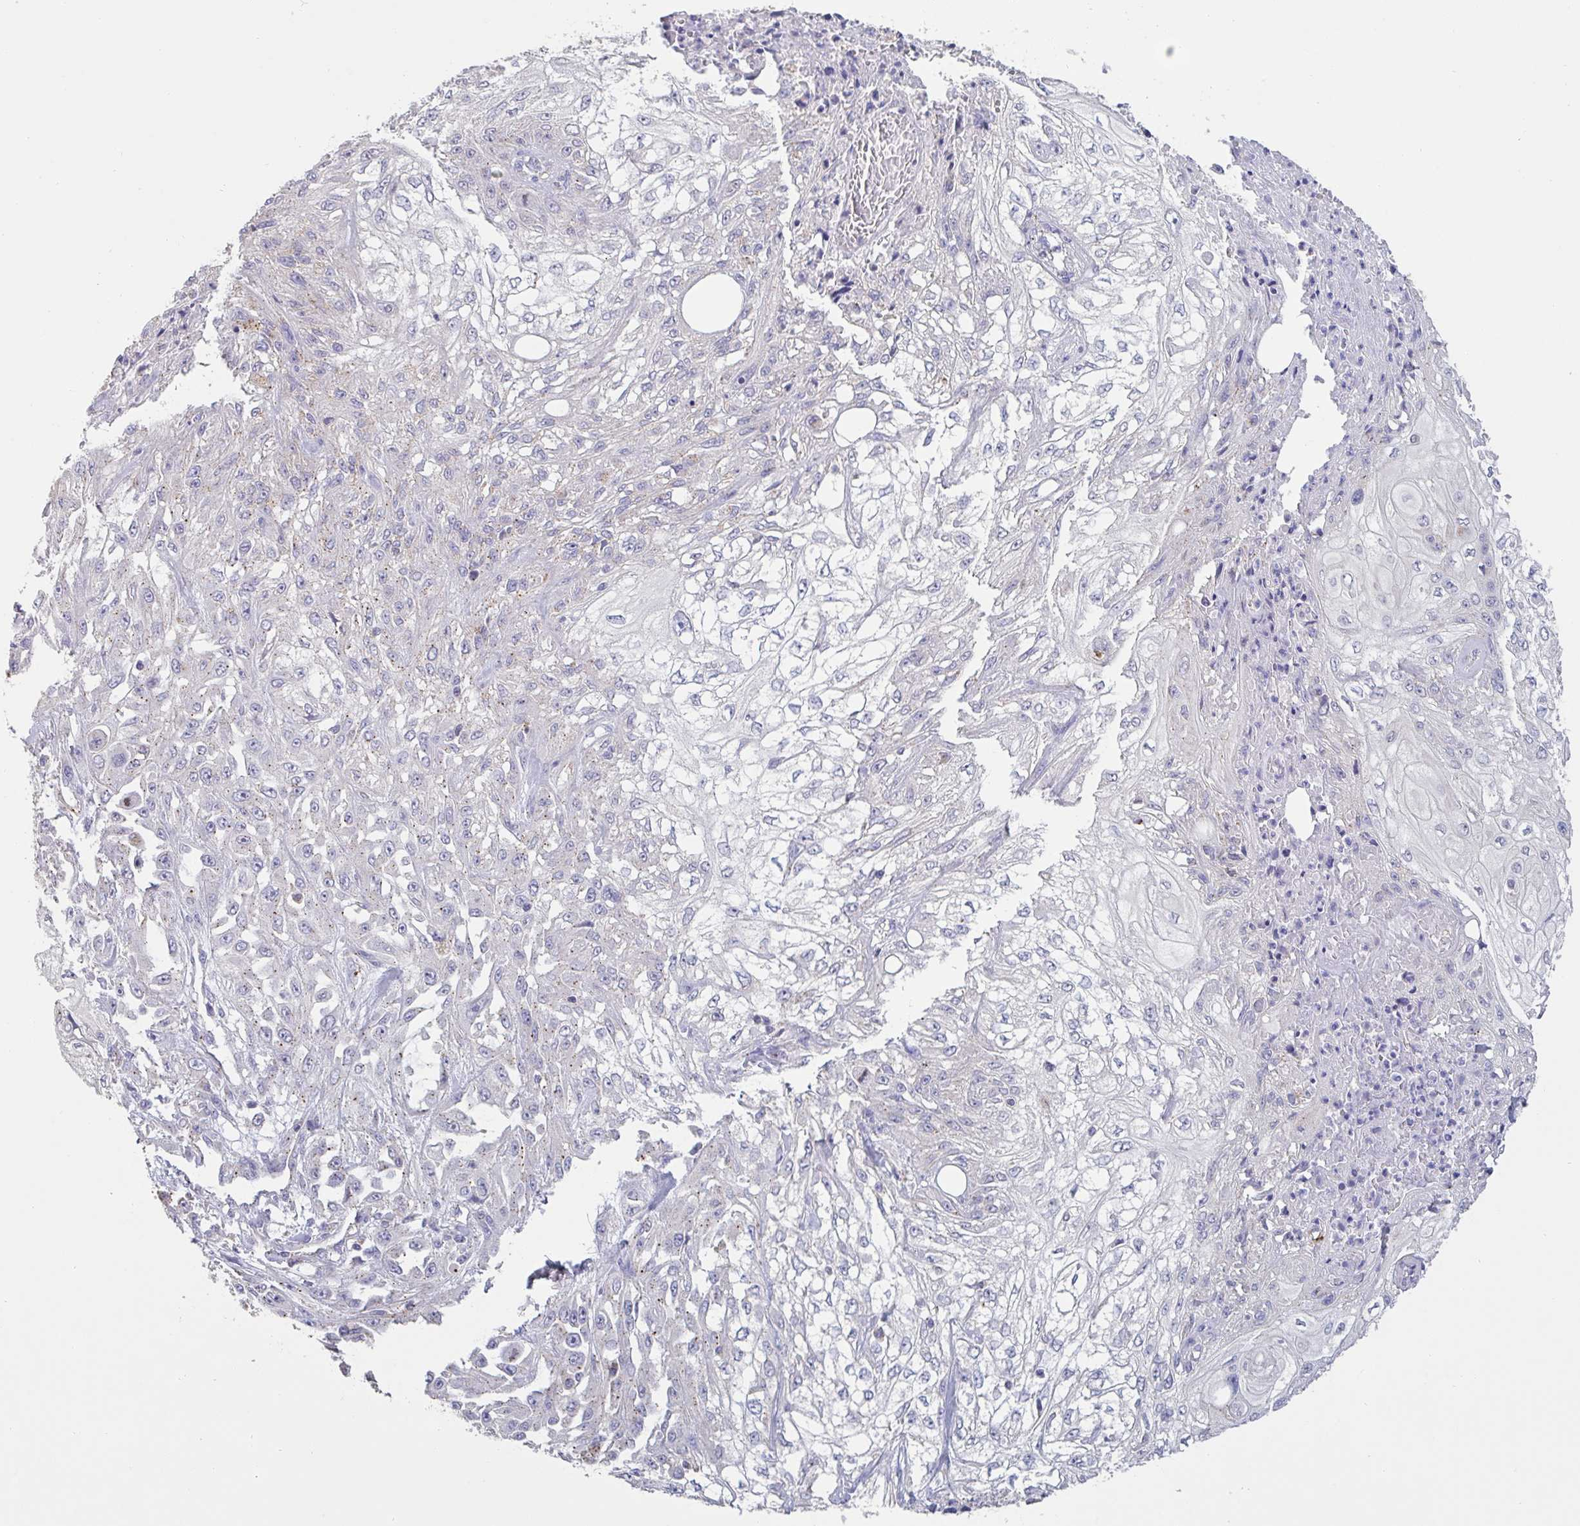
{"staining": {"intensity": "negative", "quantity": "none", "location": "none"}, "tissue": "skin cancer", "cell_type": "Tumor cells", "image_type": "cancer", "snomed": [{"axis": "morphology", "description": "Squamous cell carcinoma, NOS"}, {"axis": "morphology", "description": "Squamous cell carcinoma, metastatic, NOS"}, {"axis": "topography", "description": "Skin"}, {"axis": "topography", "description": "Lymph node"}], "caption": "A high-resolution micrograph shows IHC staining of skin squamous cell carcinoma, which demonstrates no significant positivity in tumor cells.", "gene": "CHMP5", "patient": {"sex": "male", "age": 75}}